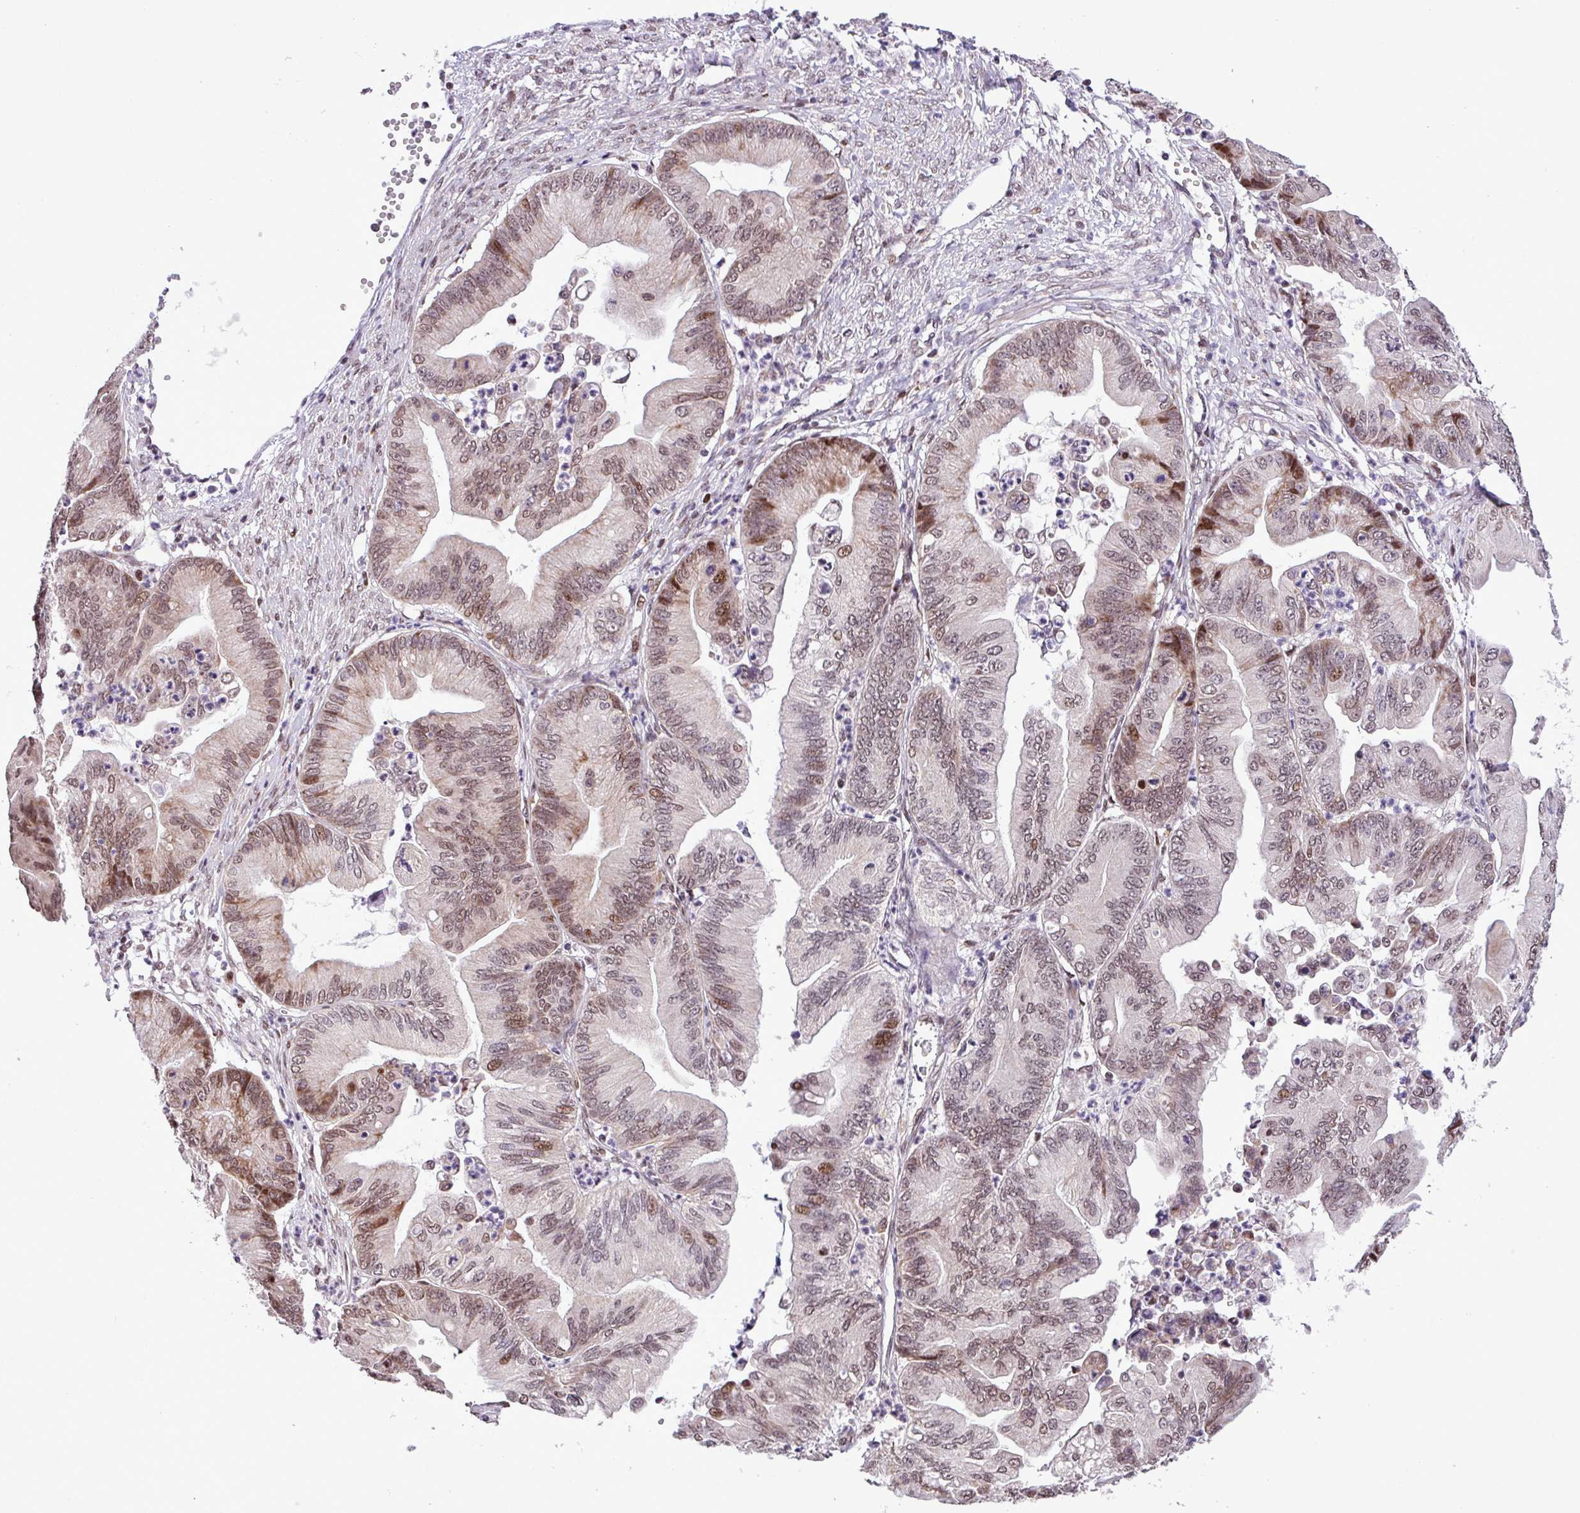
{"staining": {"intensity": "moderate", "quantity": ">75%", "location": "nuclear"}, "tissue": "ovarian cancer", "cell_type": "Tumor cells", "image_type": "cancer", "snomed": [{"axis": "morphology", "description": "Cystadenocarcinoma, mucinous, NOS"}, {"axis": "topography", "description": "Ovary"}], "caption": "An immunohistochemistry (IHC) histopathology image of tumor tissue is shown. Protein staining in brown shows moderate nuclear positivity in ovarian mucinous cystadenocarcinoma within tumor cells.", "gene": "ZNF354A", "patient": {"sex": "female", "age": 71}}